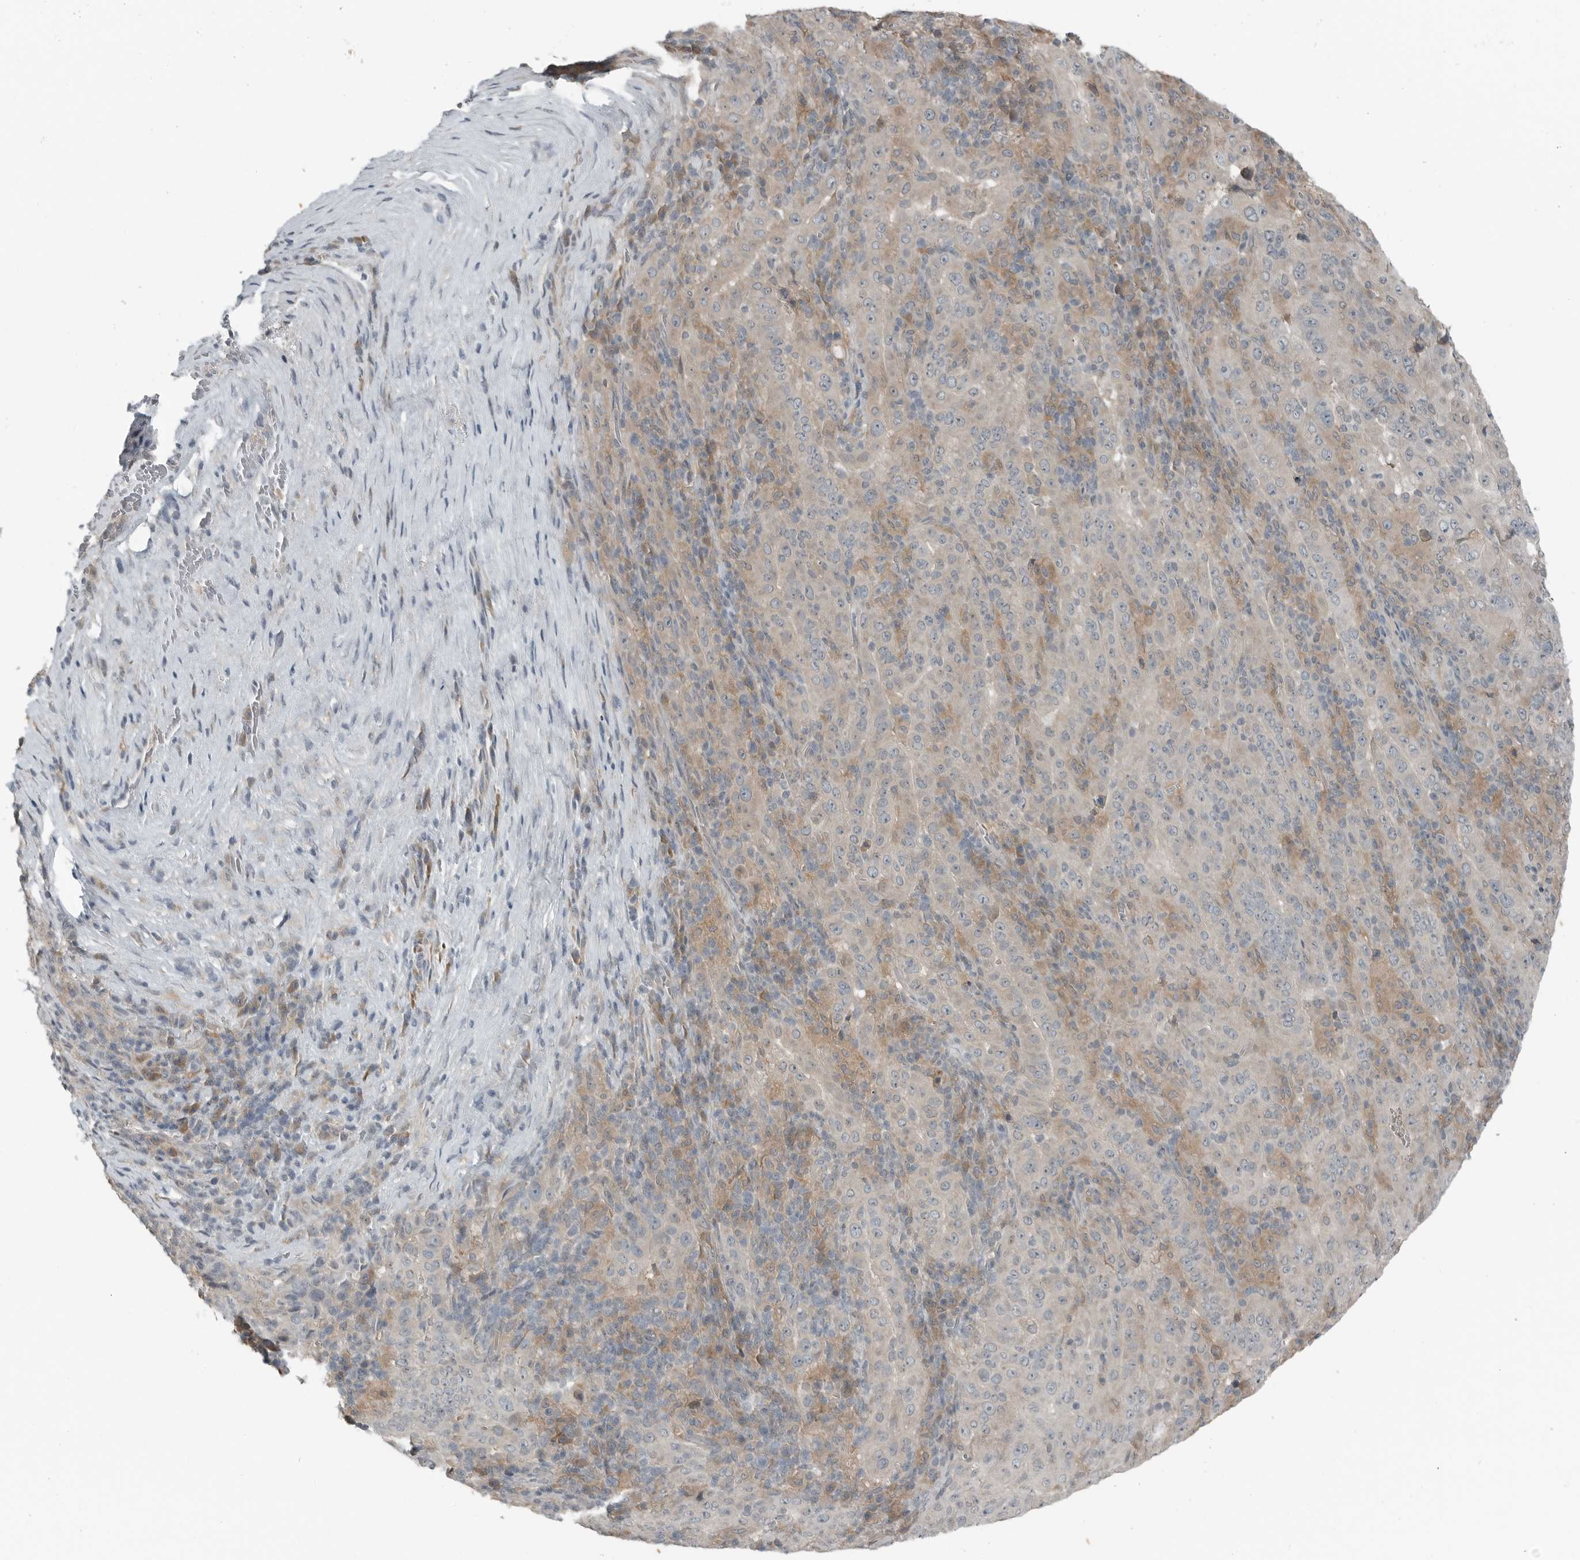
{"staining": {"intensity": "negative", "quantity": "none", "location": "none"}, "tissue": "pancreatic cancer", "cell_type": "Tumor cells", "image_type": "cancer", "snomed": [{"axis": "morphology", "description": "Adenocarcinoma, NOS"}, {"axis": "topography", "description": "Pancreas"}], "caption": "Tumor cells are negative for protein expression in human pancreatic adenocarcinoma. The staining is performed using DAB (3,3'-diaminobenzidine) brown chromogen with nuclei counter-stained in using hematoxylin.", "gene": "KYAT1", "patient": {"sex": "male", "age": 63}}